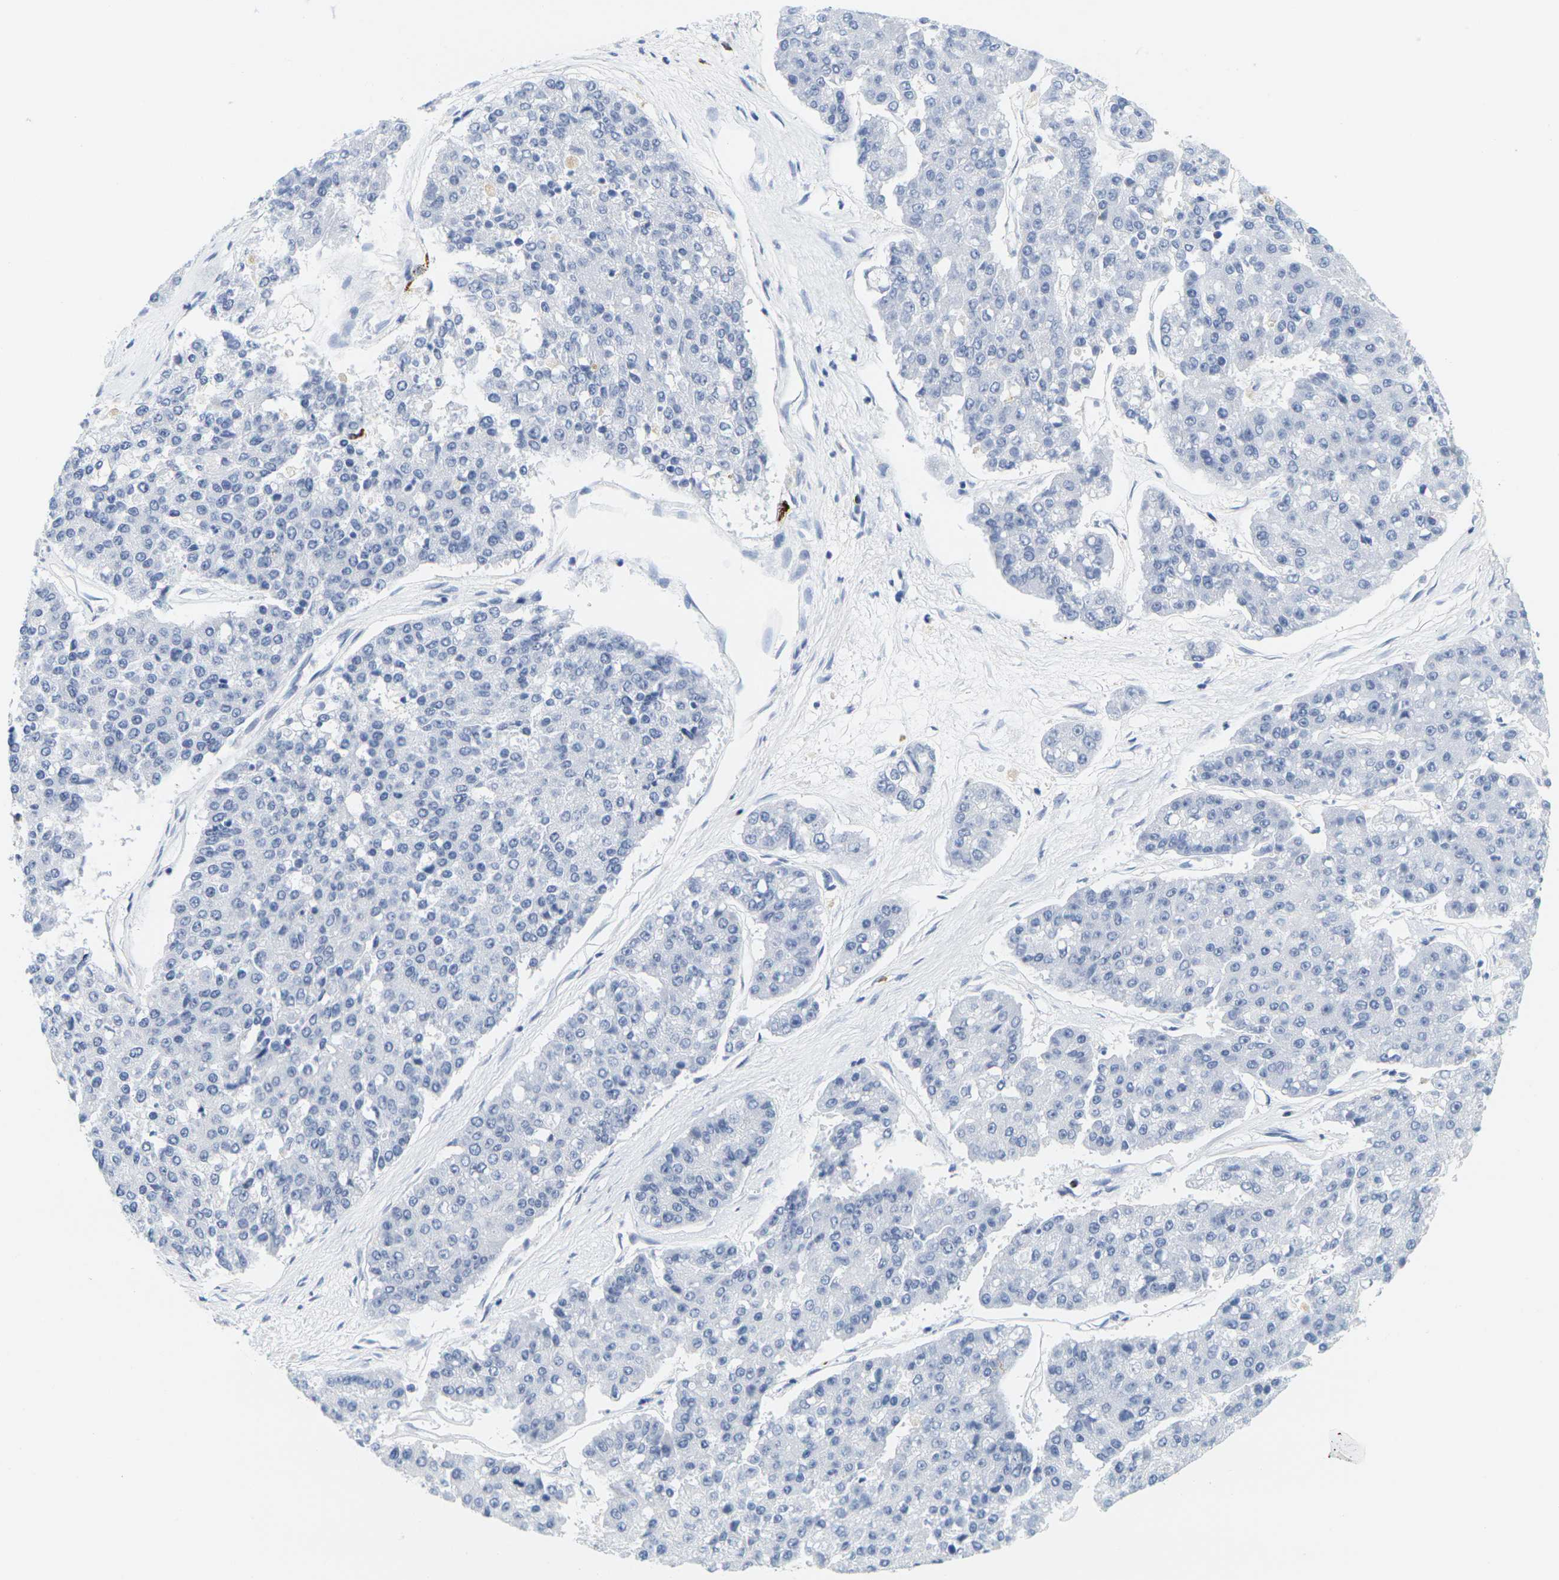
{"staining": {"intensity": "negative", "quantity": "none", "location": "none"}, "tissue": "pancreatic cancer", "cell_type": "Tumor cells", "image_type": "cancer", "snomed": [{"axis": "morphology", "description": "Adenocarcinoma, NOS"}, {"axis": "topography", "description": "Pancreas"}], "caption": "Micrograph shows no protein positivity in tumor cells of pancreatic cancer tissue.", "gene": "HLA-DOB", "patient": {"sex": "male", "age": 50}}